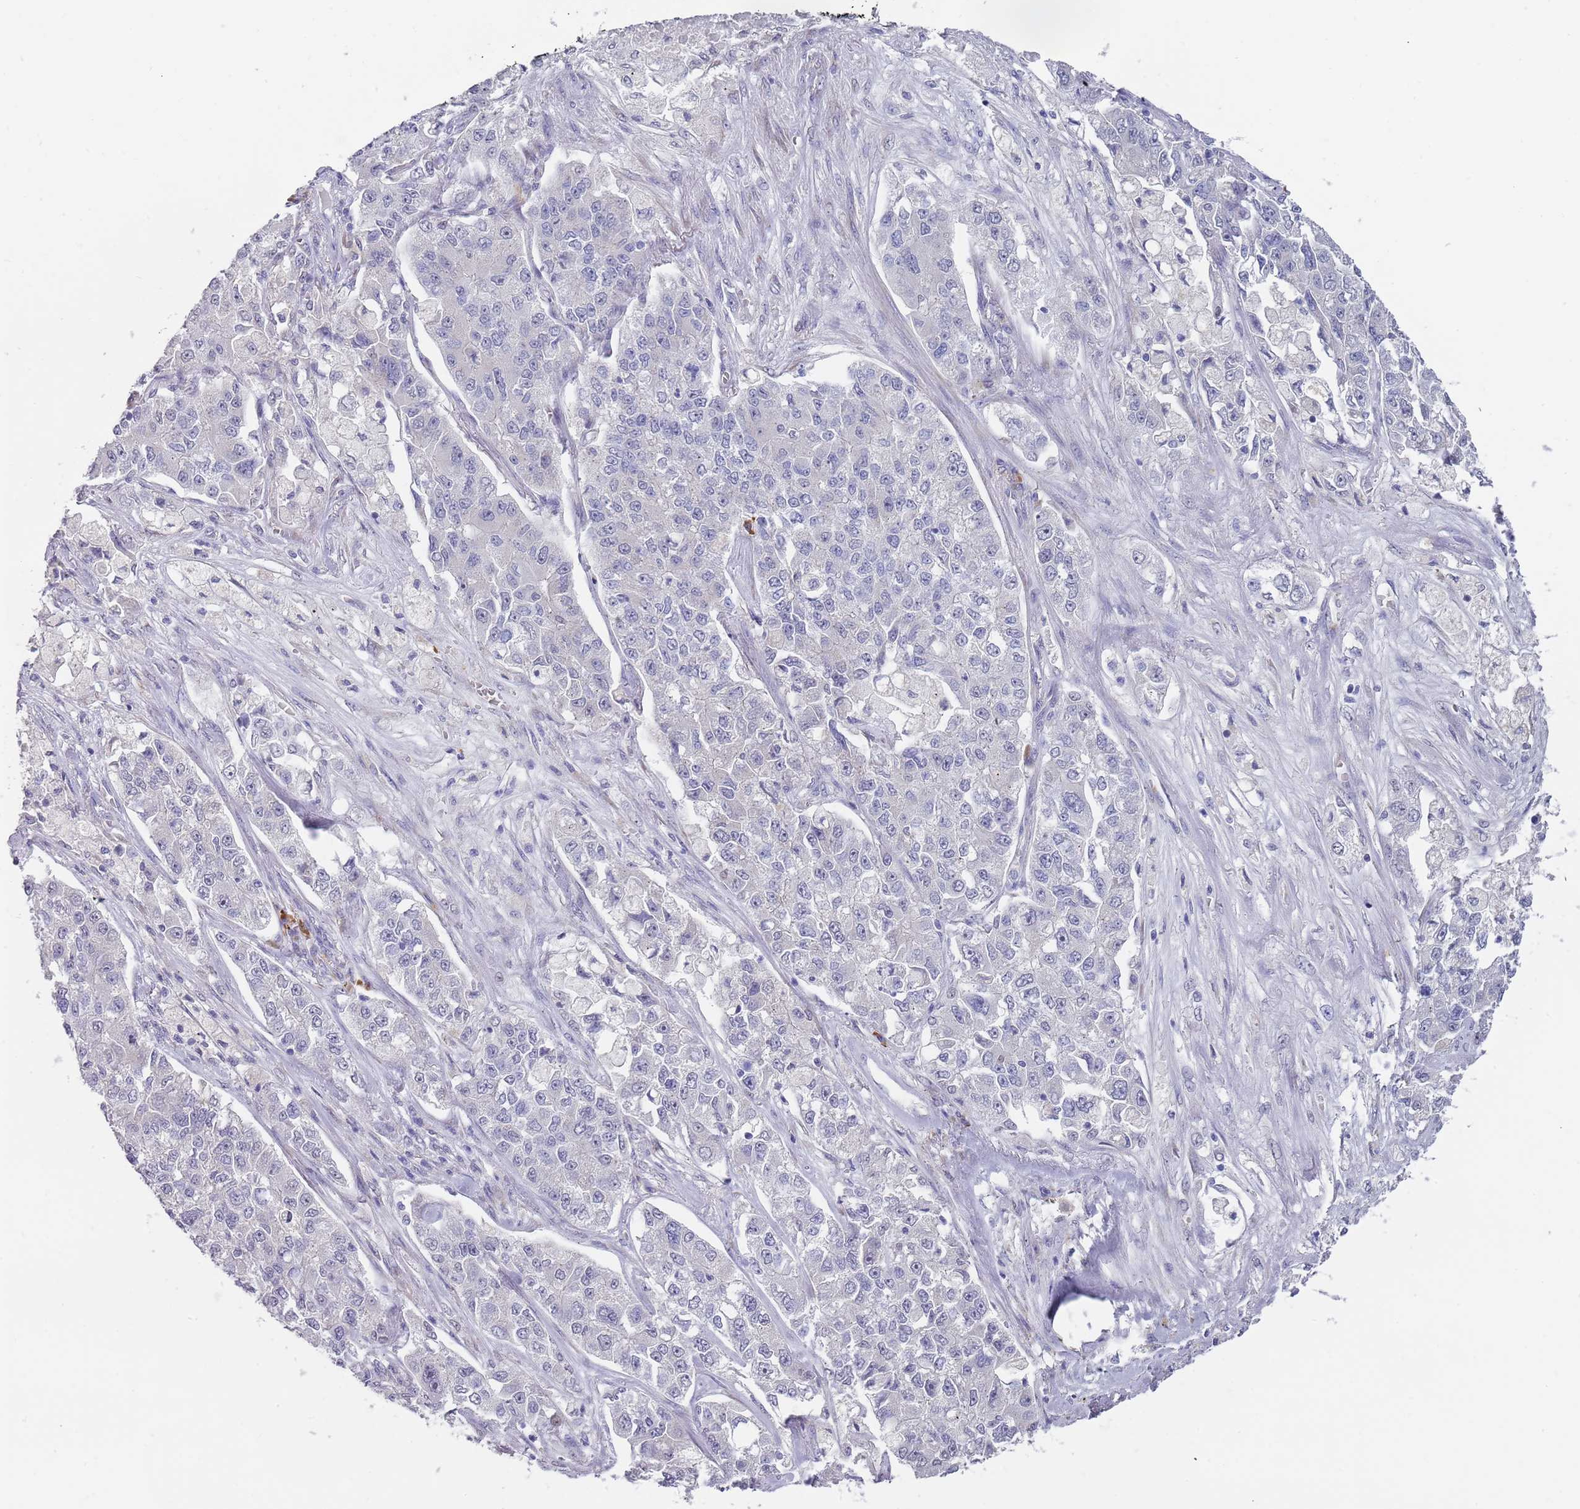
{"staining": {"intensity": "negative", "quantity": "none", "location": "none"}, "tissue": "lung cancer", "cell_type": "Tumor cells", "image_type": "cancer", "snomed": [{"axis": "morphology", "description": "Adenocarcinoma, NOS"}, {"axis": "topography", "description": "Lung"}], "caption": "Histopathology image shows no protein expression in tumor cells of lung cancer (adenocarcinoma) tissue.", "gene": "TNRC6C", "patient": {"sex": "male", "age": 49}}